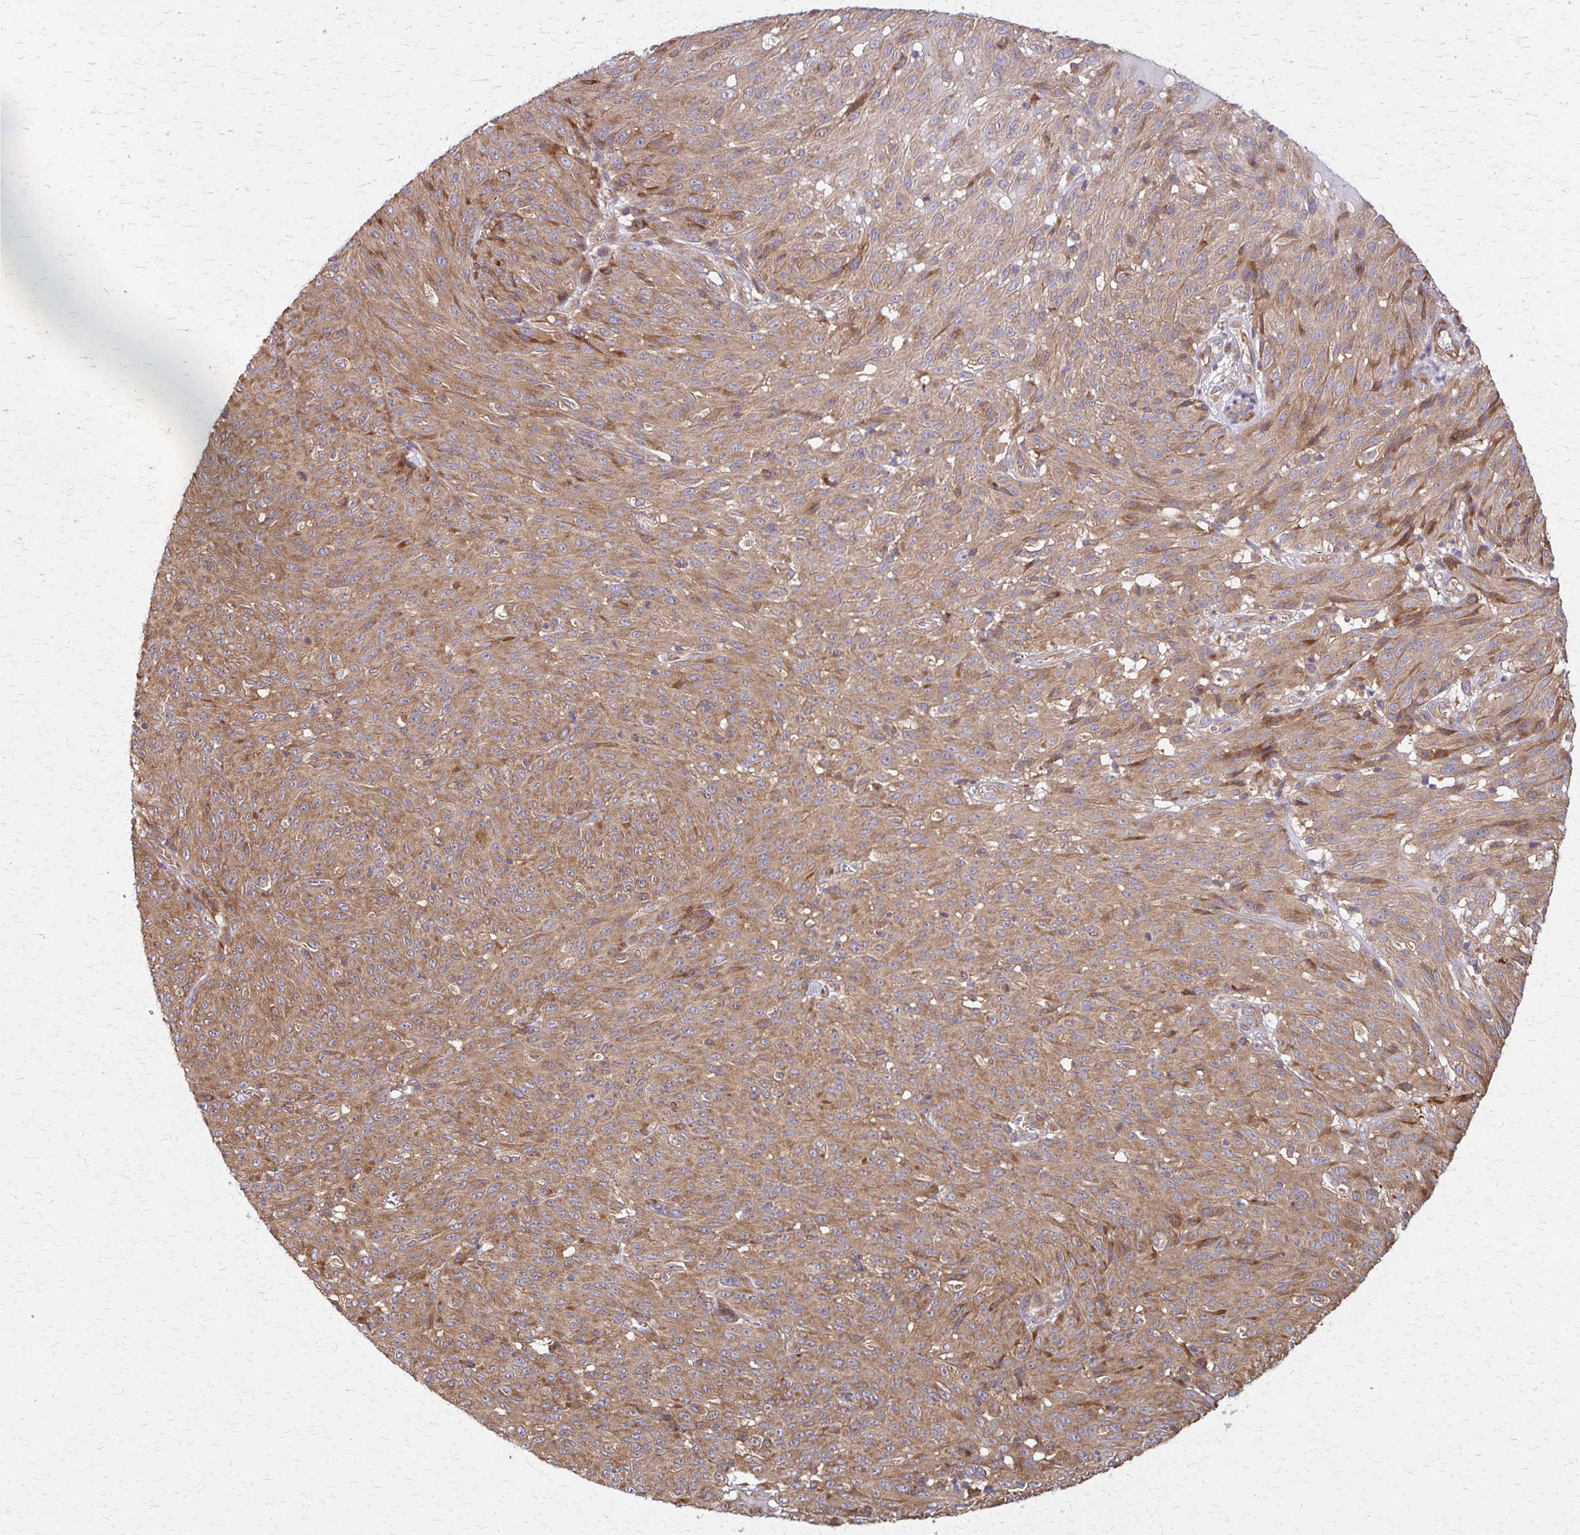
{"staining": {"intensity": "moderate", "quantity": ">75%", "location": "cytoplasmic/membranous"}, "tissue": "melanoma", "cell_type": "Tumor cells", "image_type": "cancer", "snomed": [{"axis": "morphology", "description": "Malignant melanoma, NOS"}, {"axis": "topography", "description": "Skin"}], "caption": "Malignant melanoma stained for a protein (brown) displays moderate cytoplasmic/membranous positive staining in about >75% of tumor cells.", "gene": "EEF2", "patient": {"sex": "male", "age": 85}}